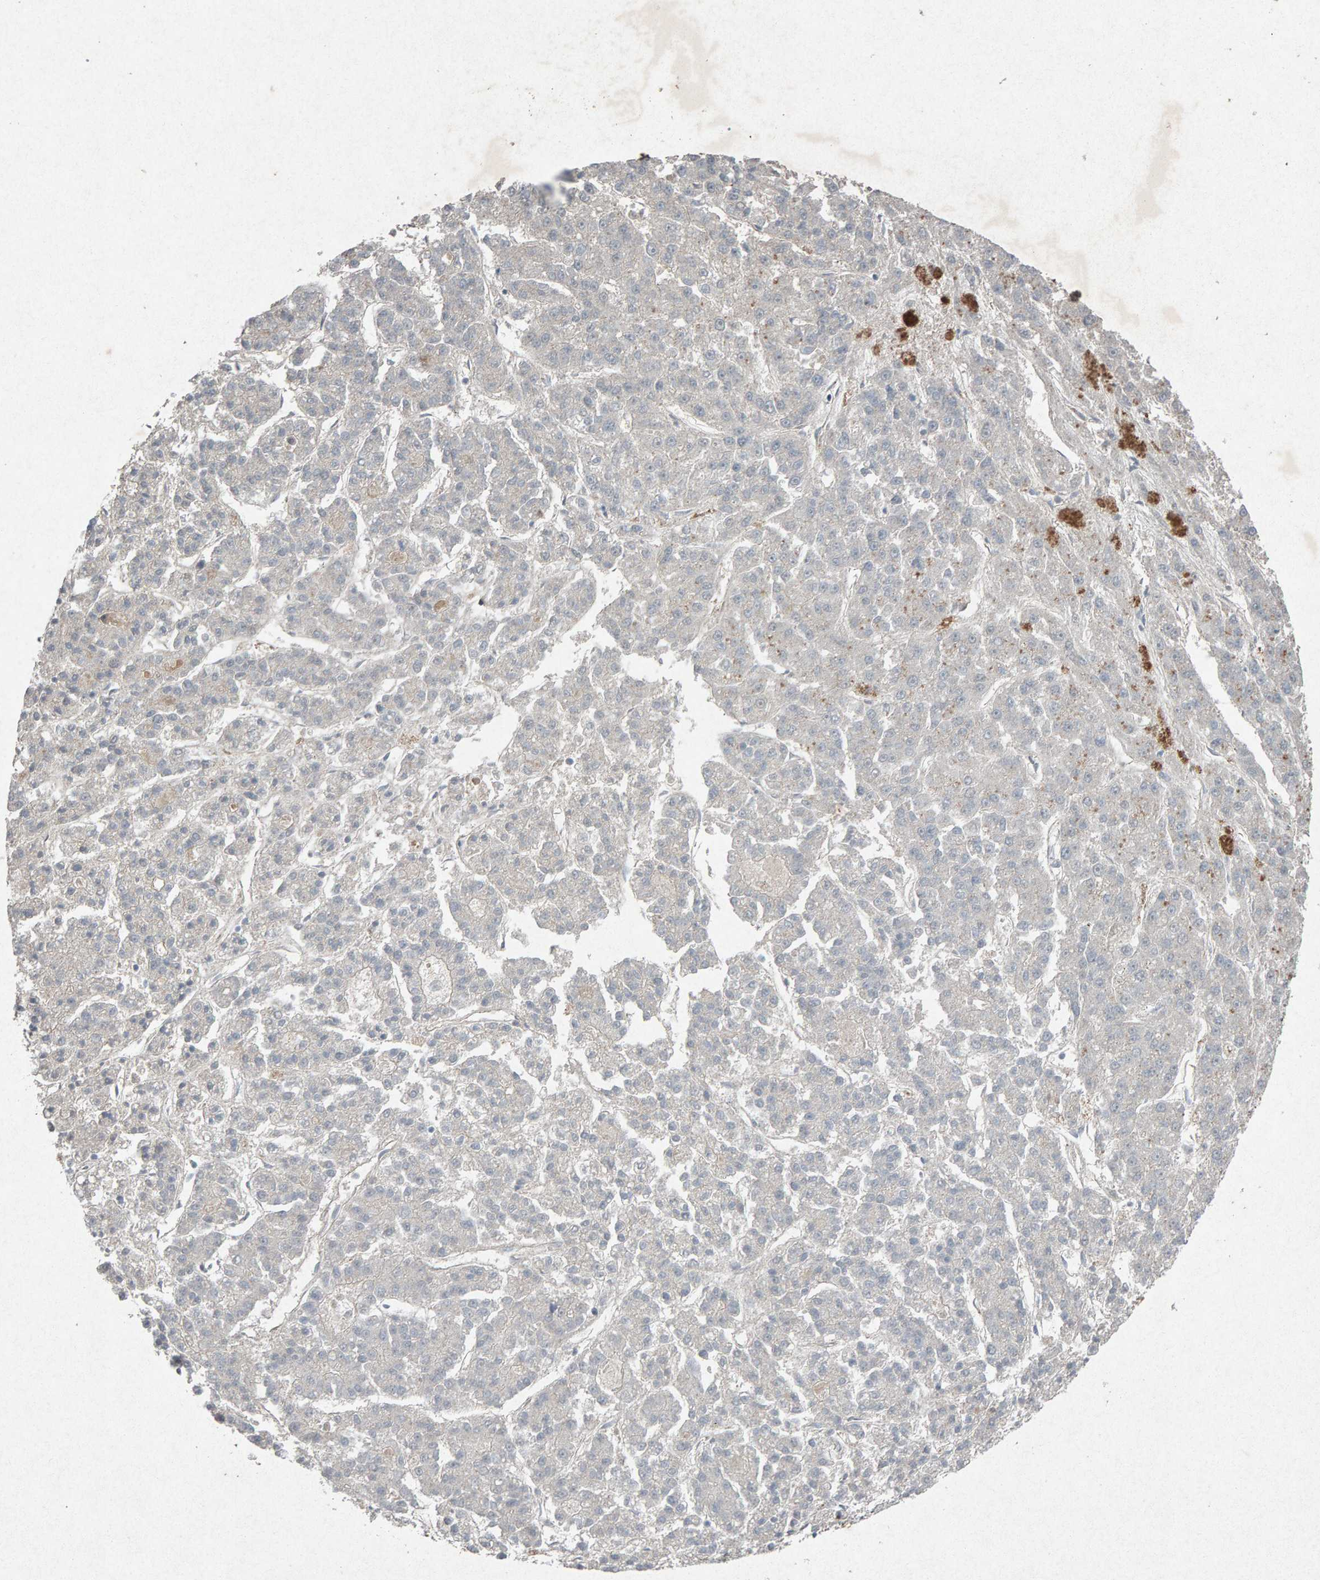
{"staining": {"intensity": "negative", "quantity": "none", "location": "none"}, "tissue": "liver cancer", "cell_type": "Tumor cells", "image_type": "cancer", "snomed": [{"axis": "morphology", "description": "Carcinoma, Hepatocellular, NOS"}, {"axis": "topography", "description": "Liver"}], "caption": "Tumor cells show no significant protein positivity in liver hepatocellular carcinoma. (Brightfield microscopy of DAB immunohistochemistry at high magnification).", "gene": "PTPRM", "patient": {"sex": "male", "age": 70}}